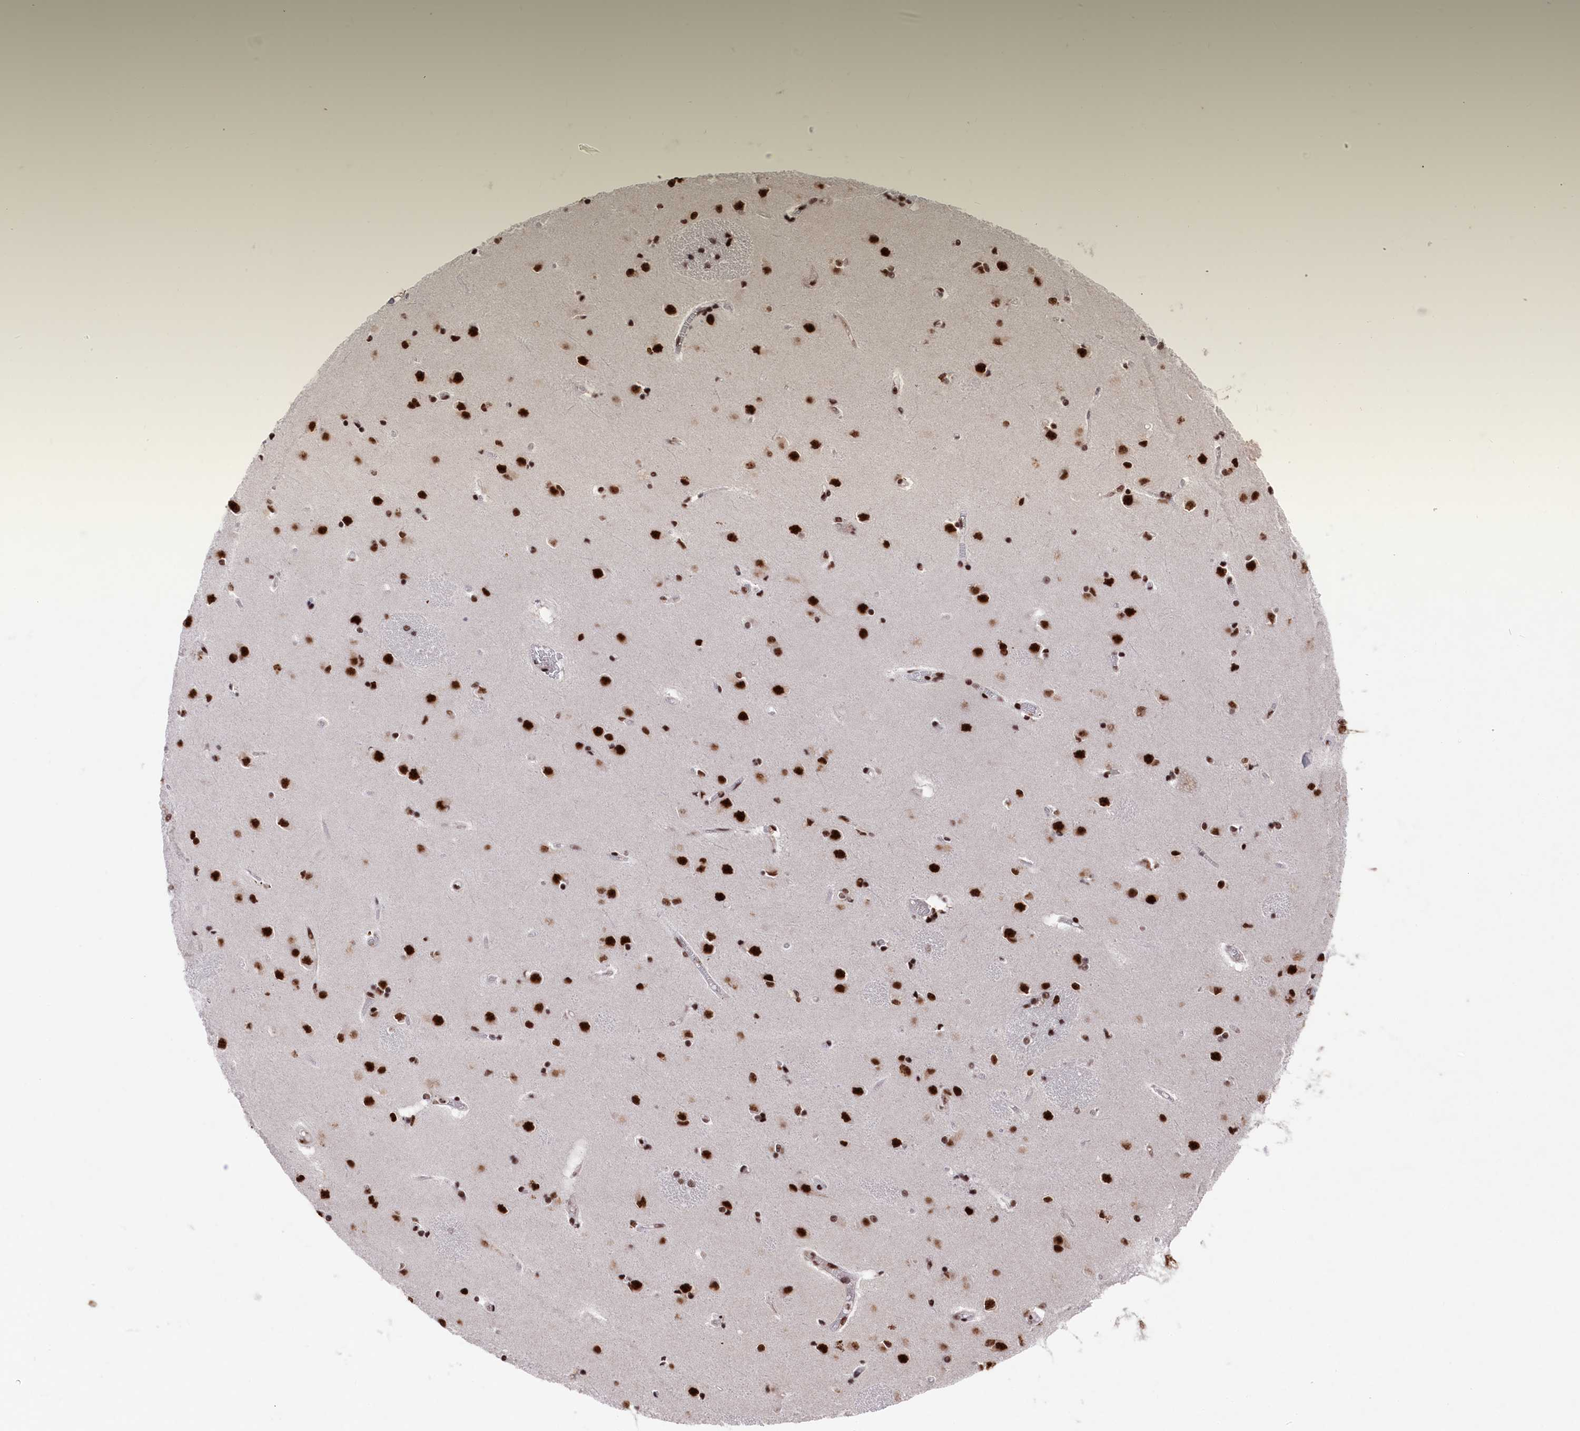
{"staining": {"intensity": "strong", "quantity": ">75%", "location": "nuclear"}, "tissue": "caudate", "cell_type": "Glial cells", "image_type": "normal", "snomed": [{"axis": "morphology", "description": "Normal tissue, NOS"}, {"axis": "topography", "description": "Lateral ventricle wall"}], "caption": "Caudate stained with IHC reveals strong nuclear expression in approximately >75% of glial cells.", "gene": "PRPF31", "patient": {"sex": "male", "age": 37}}